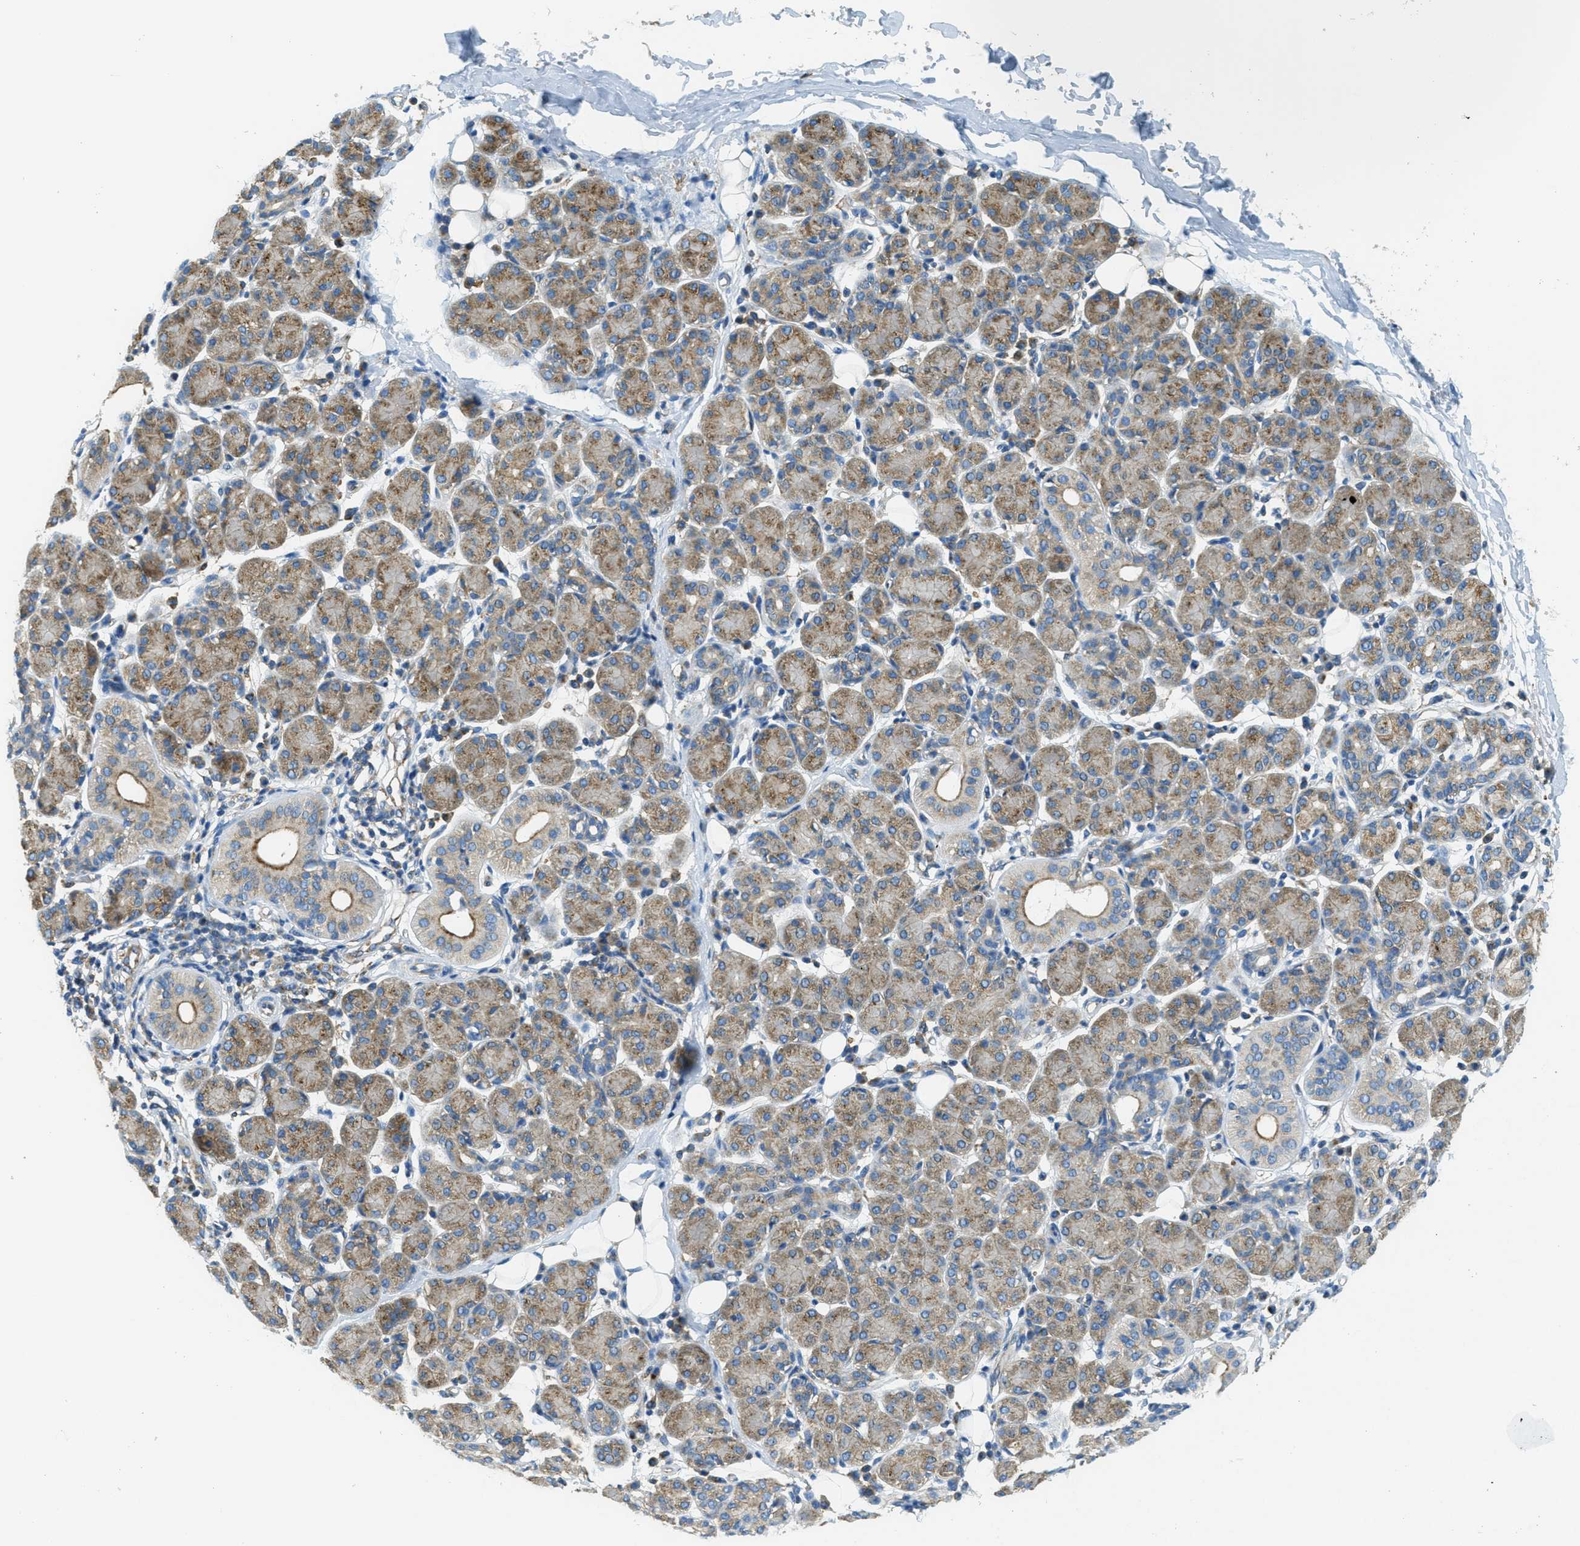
{"staining": {"intensity": "moderate", "quantity": ">75%", "location": "cytoplasmic/membranous"}, "tissue": "salivary gland", "cell_type": "Glandular cells", "image_type": "normal", "snomed": [{"axis": "morphology", "description": "Normal tissue, NOS"}, {"axis": "morphology", "description": "Inflammation, NOS"}, {"axis": "topography", "description": "Lymph node"}, {"axis": "topography", "description": "Salivary gland"}], "caption": "Salivary gland was stained to show a protein in brown. There is medium levels of moderate cytoplasmic/membranous positivity in approximately >75% of glandular cells. The staining is performed using DAB (3,3'-diaminobenzidine) brown chromogen to label protein expression. The nuclei are counter-stained blue using hematoxylin.", "gene": "AP2B1", "patient": {"sex": "male", "age": 3}}